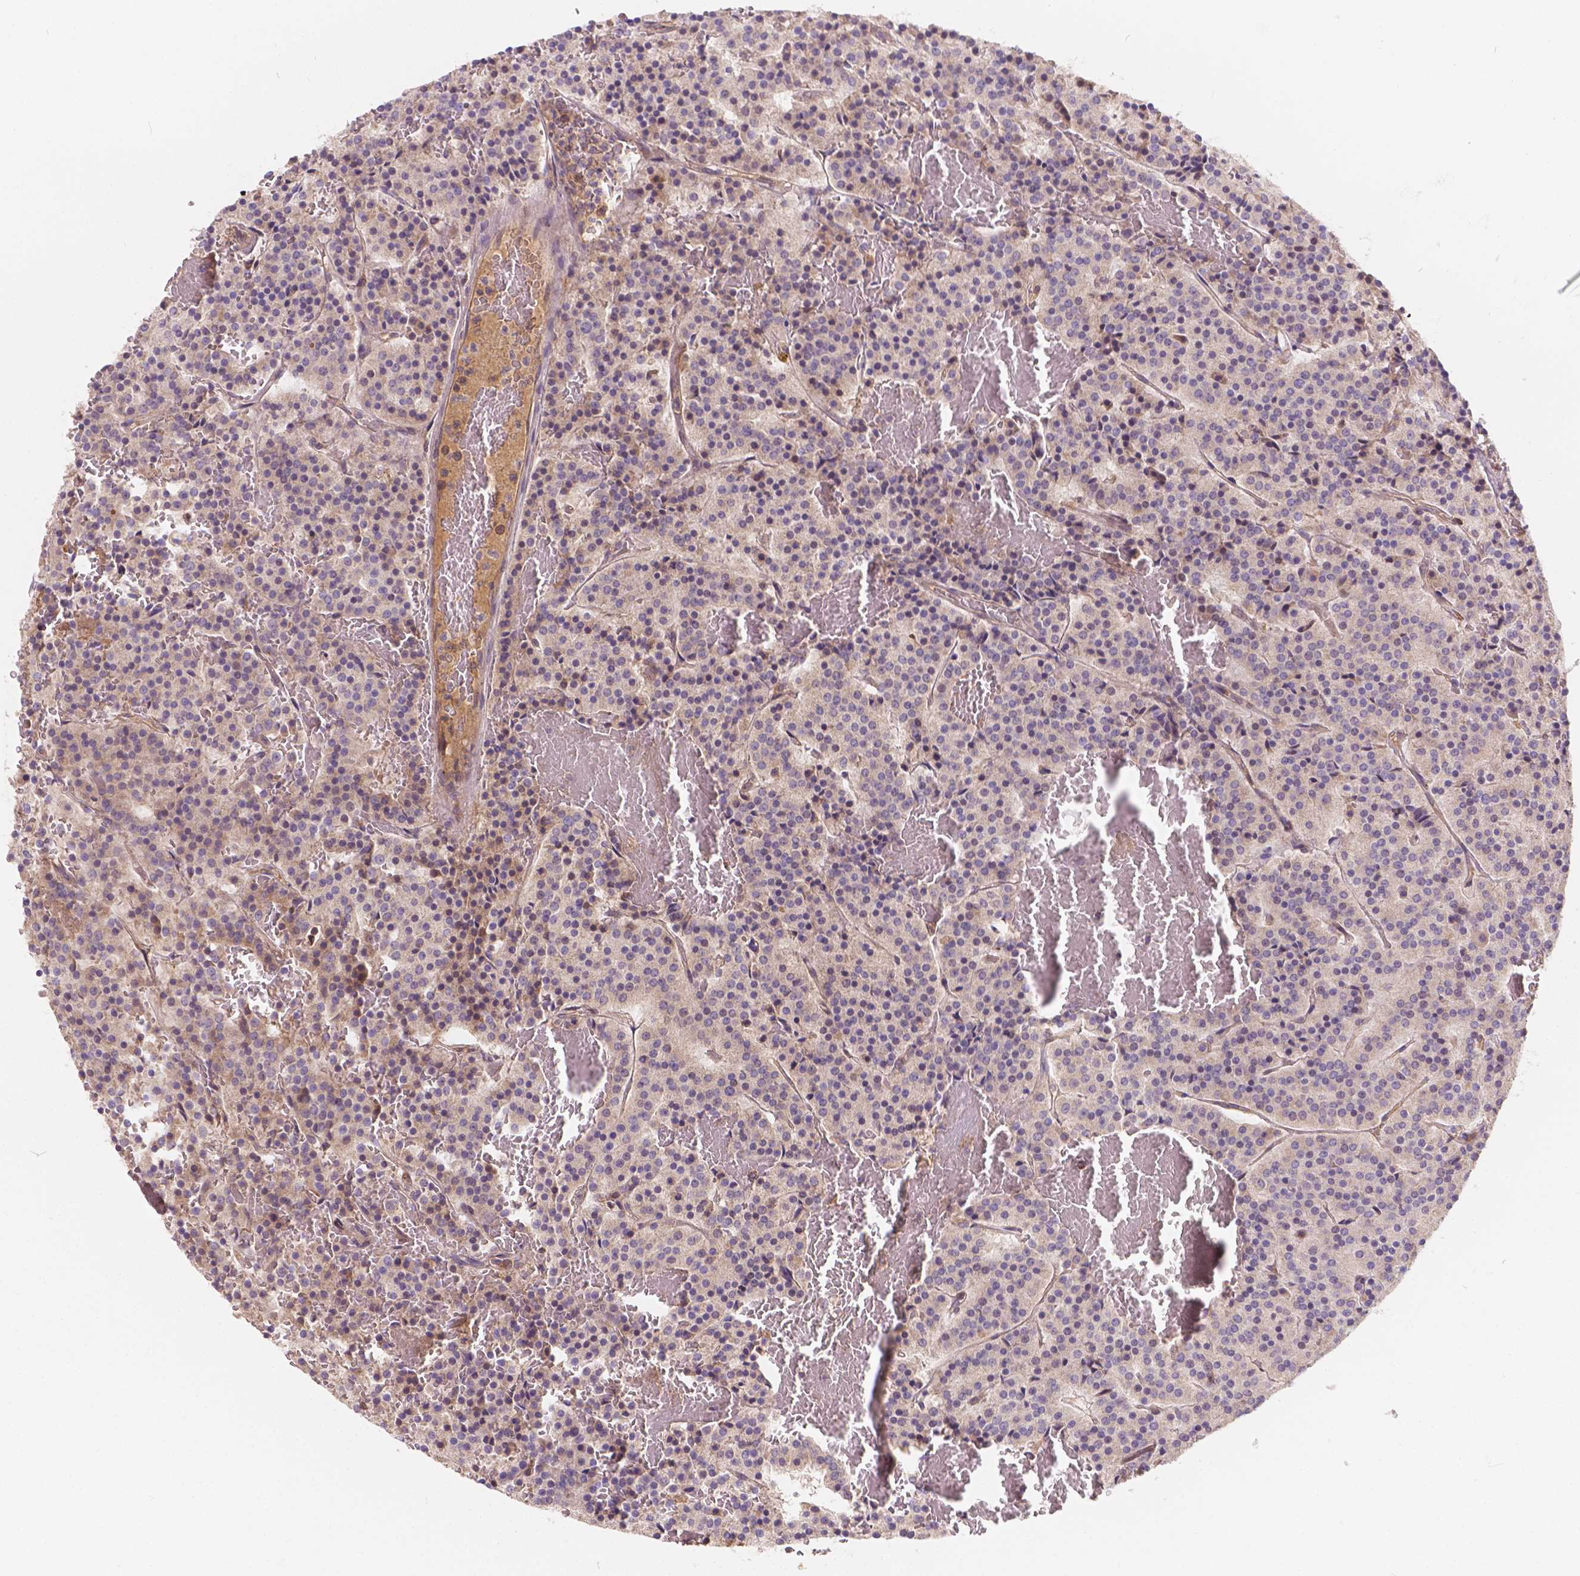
{"staining": {"intensity": "weak", "quantity": "25%-75%", "location": "cytoplasmic/membranous"}, "tissue": "carcinoid", "cell_type": "Tumor cells", "image_type": "cancer", "snomed": [{"axis": "morphology", "description": "Carcinoid, malignant, NOS"}, {"axis": "topography", "description": "Lung"}], "caption": "Tumor cells show low levels of weak cytoplasmic/membranous positivity in approximately 25%-75% of cells in carcinoid.", "gene": "CDK10", "patient": {"sex": "male", "age": 70}}